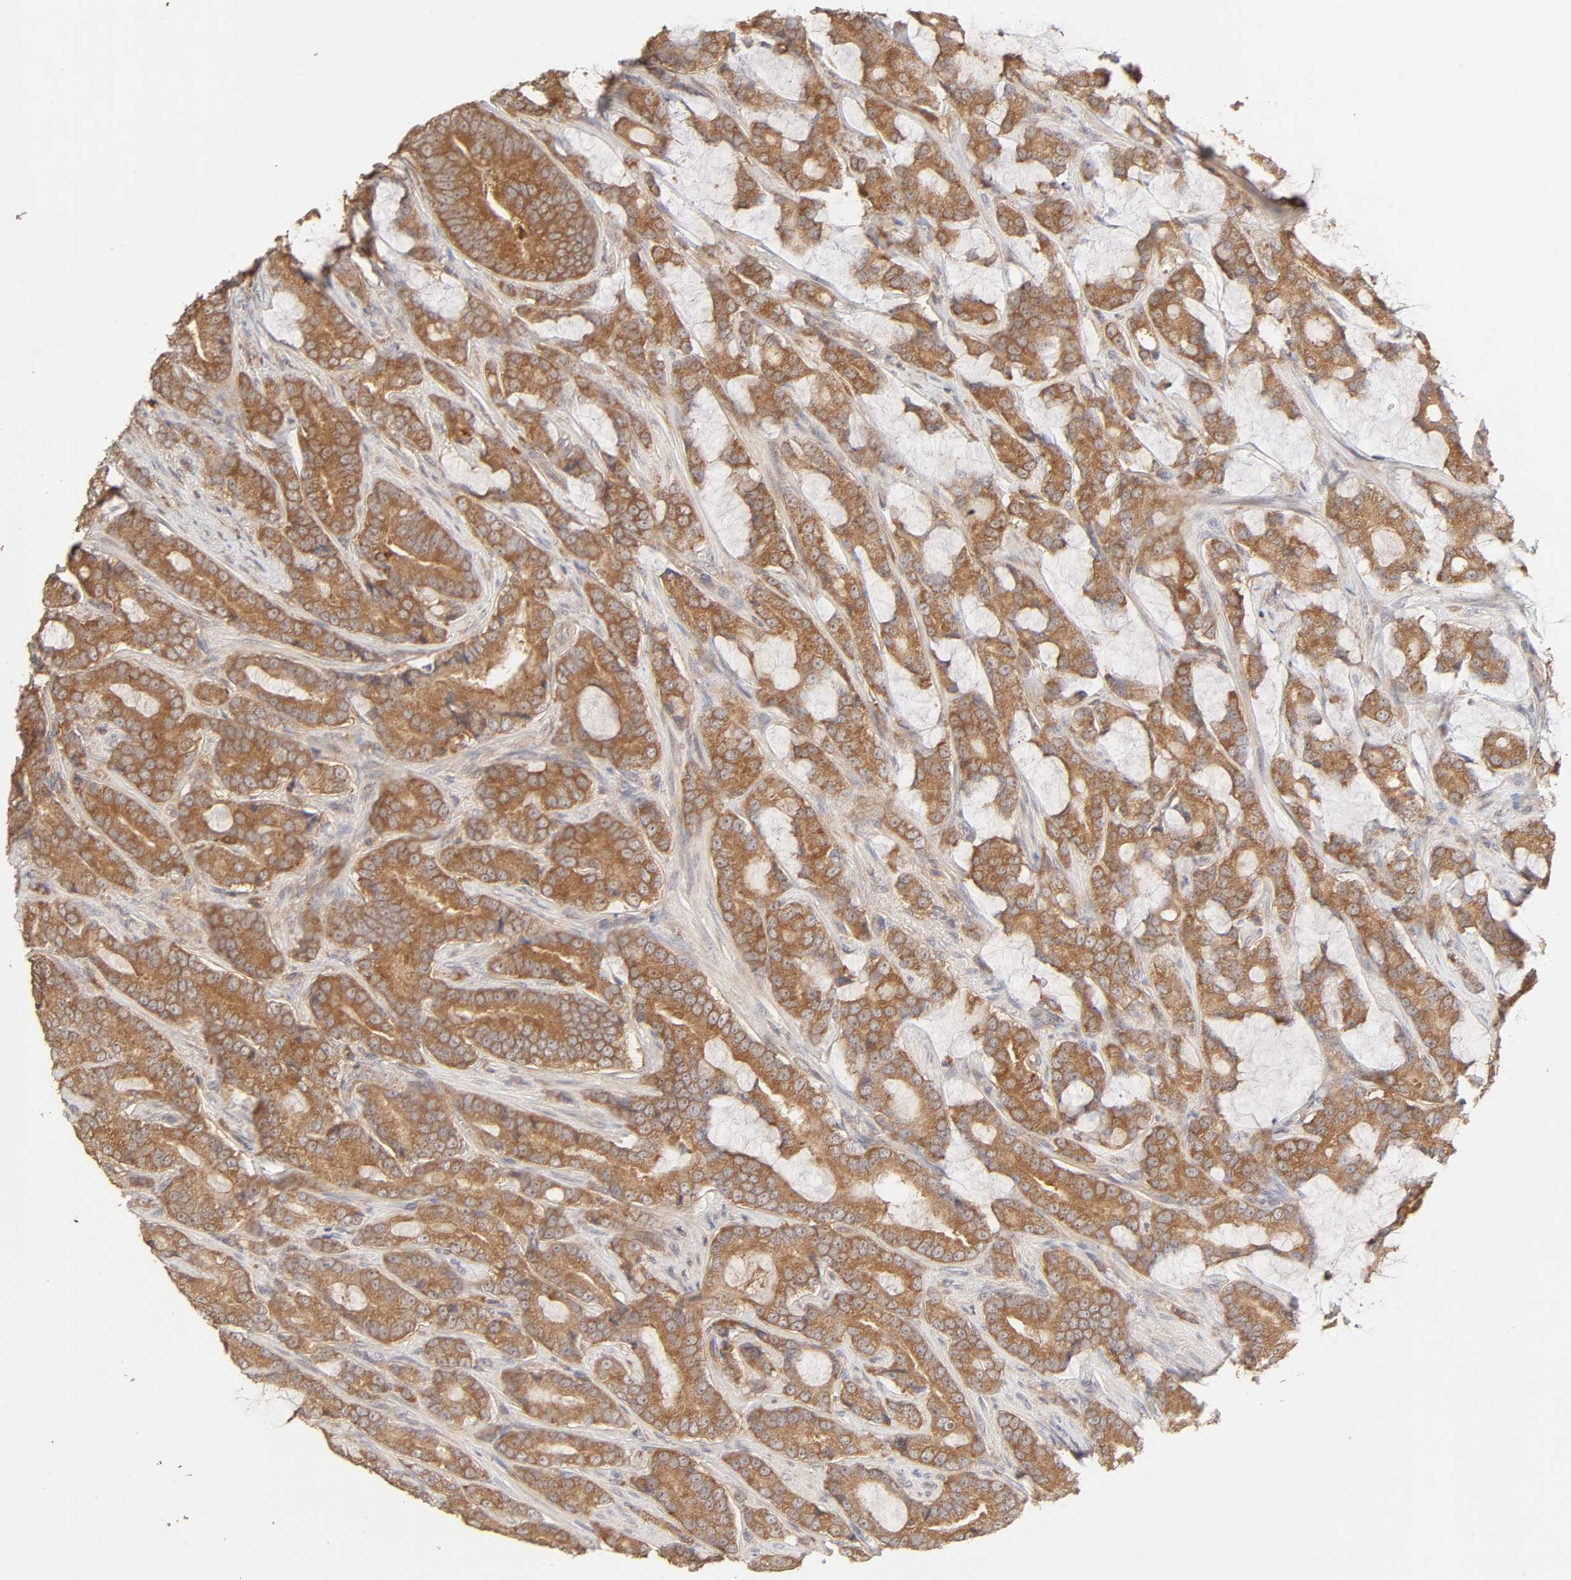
{"staining": {"intensity": "moderate", "quantity": ">75%", "location": "cytoplasmic/membranous"}, "tissue": "prostate cancer", "cell_type": "Tumor cells", "image_type": "cancer", "snomed": [{"axis": "morphology", "description": "Adenocarcinoma, Low grade"}, {"axis": "topography", "description": "Prostate"}], "caption": "This is an image of immunohistochemistry staining of low-grade adenocarcinoma (prostate), which shows moderate positivity in the cytoplasmic/membranous of tumor cells.", "gene": "AP1G2", "patient": {"sex": "male", "age": 58}}